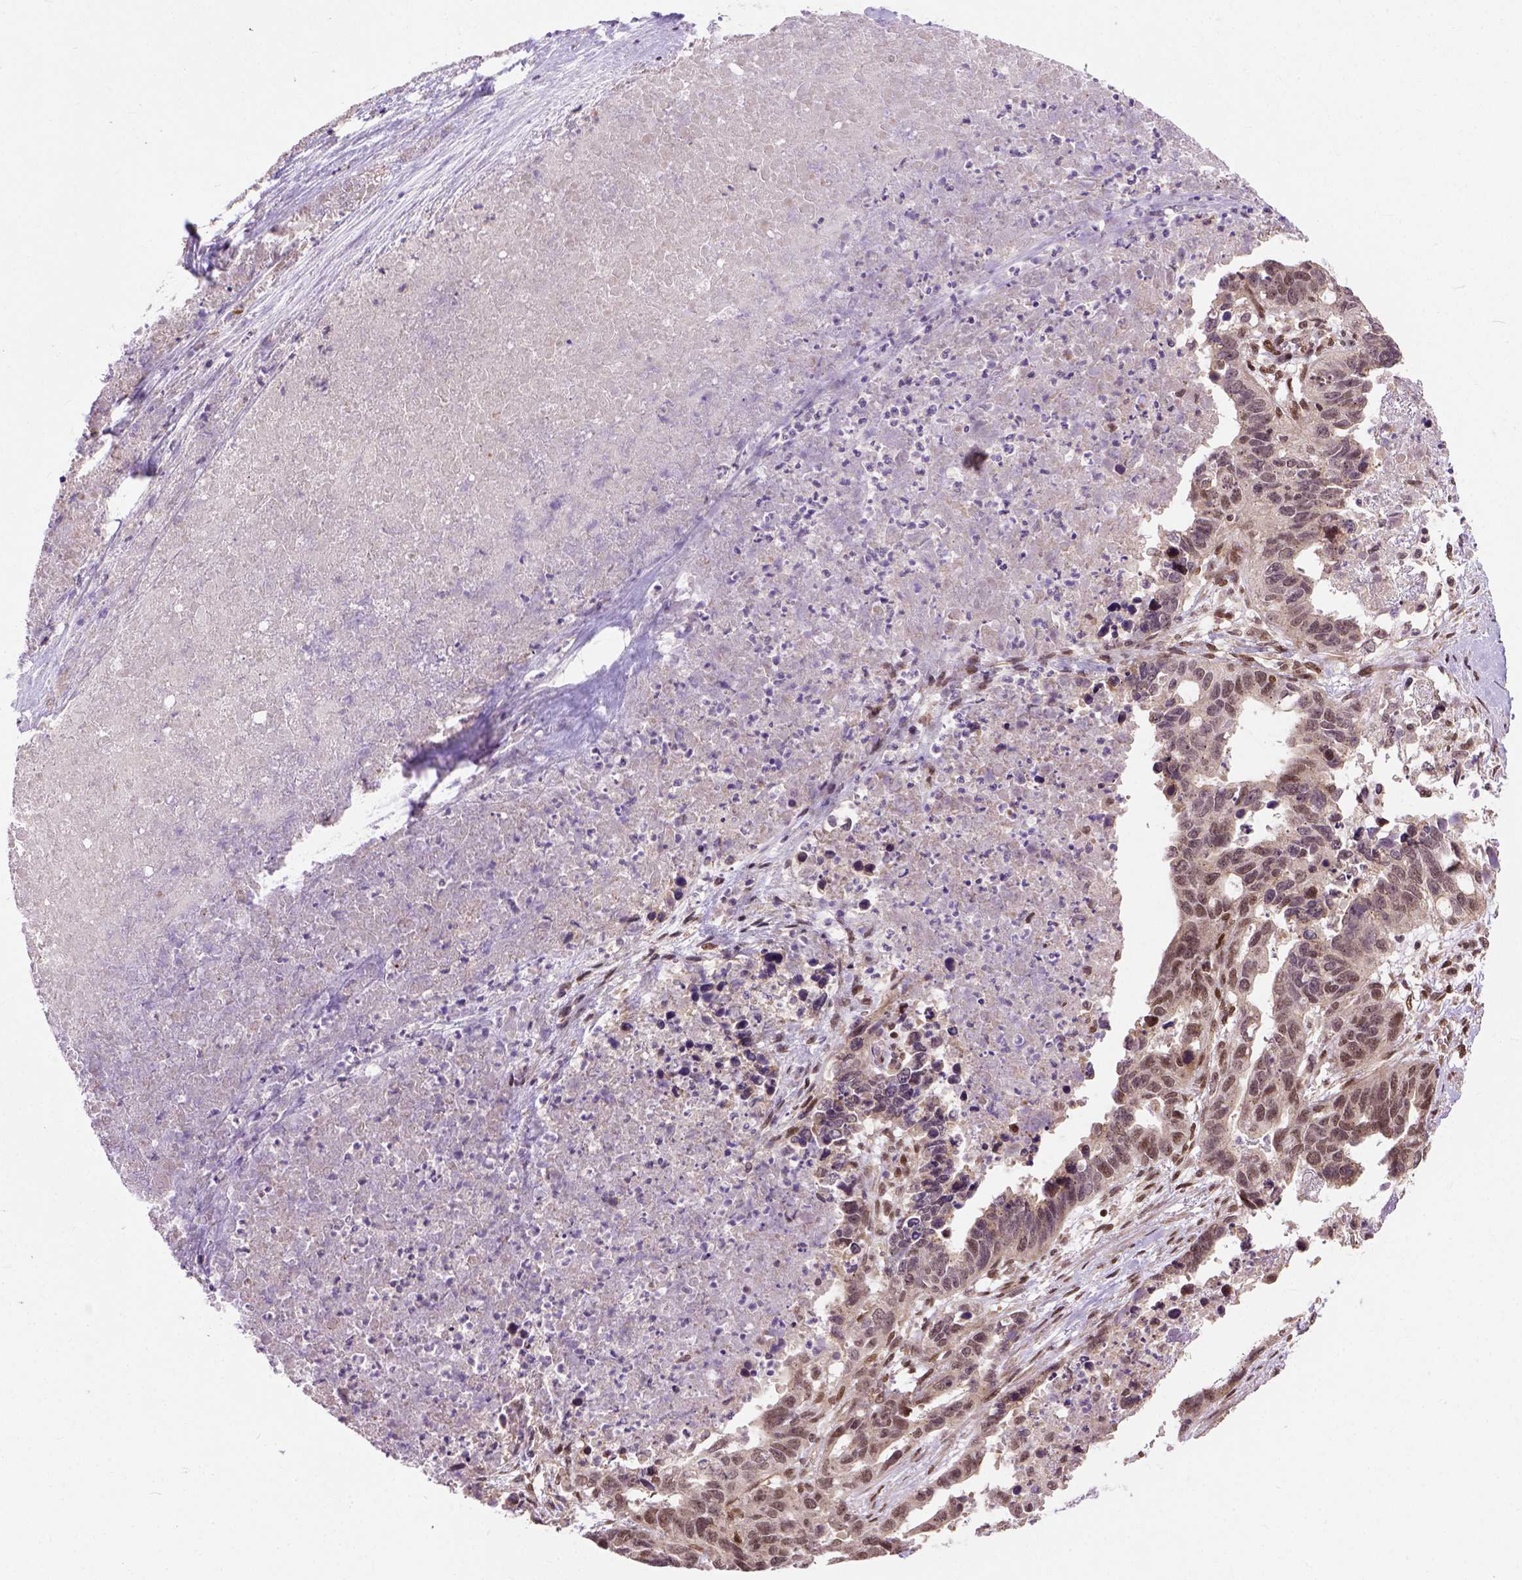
{"staining": {"intensity": "weak", "quantity": ">75%", "location": "nuclear"}, "tissue": "ovarian cancer", "cell_type": "Tumor cells", "image_type": "cancer", "snomed": [{"axis": "morphology", "description": "Cystadenocarcinoma, serous, NOS"}, {"axis": "topography", "description": "Ovary"}], "caption": "This is a histology image of immunohistochemistry (IHC) staining of ovarian serous cystadenocarcinoma, which shows weak positivity in the nuclear of tumor cells.", "gene": "ZNF630", "patient": {"sex": "female", "age": 69}}